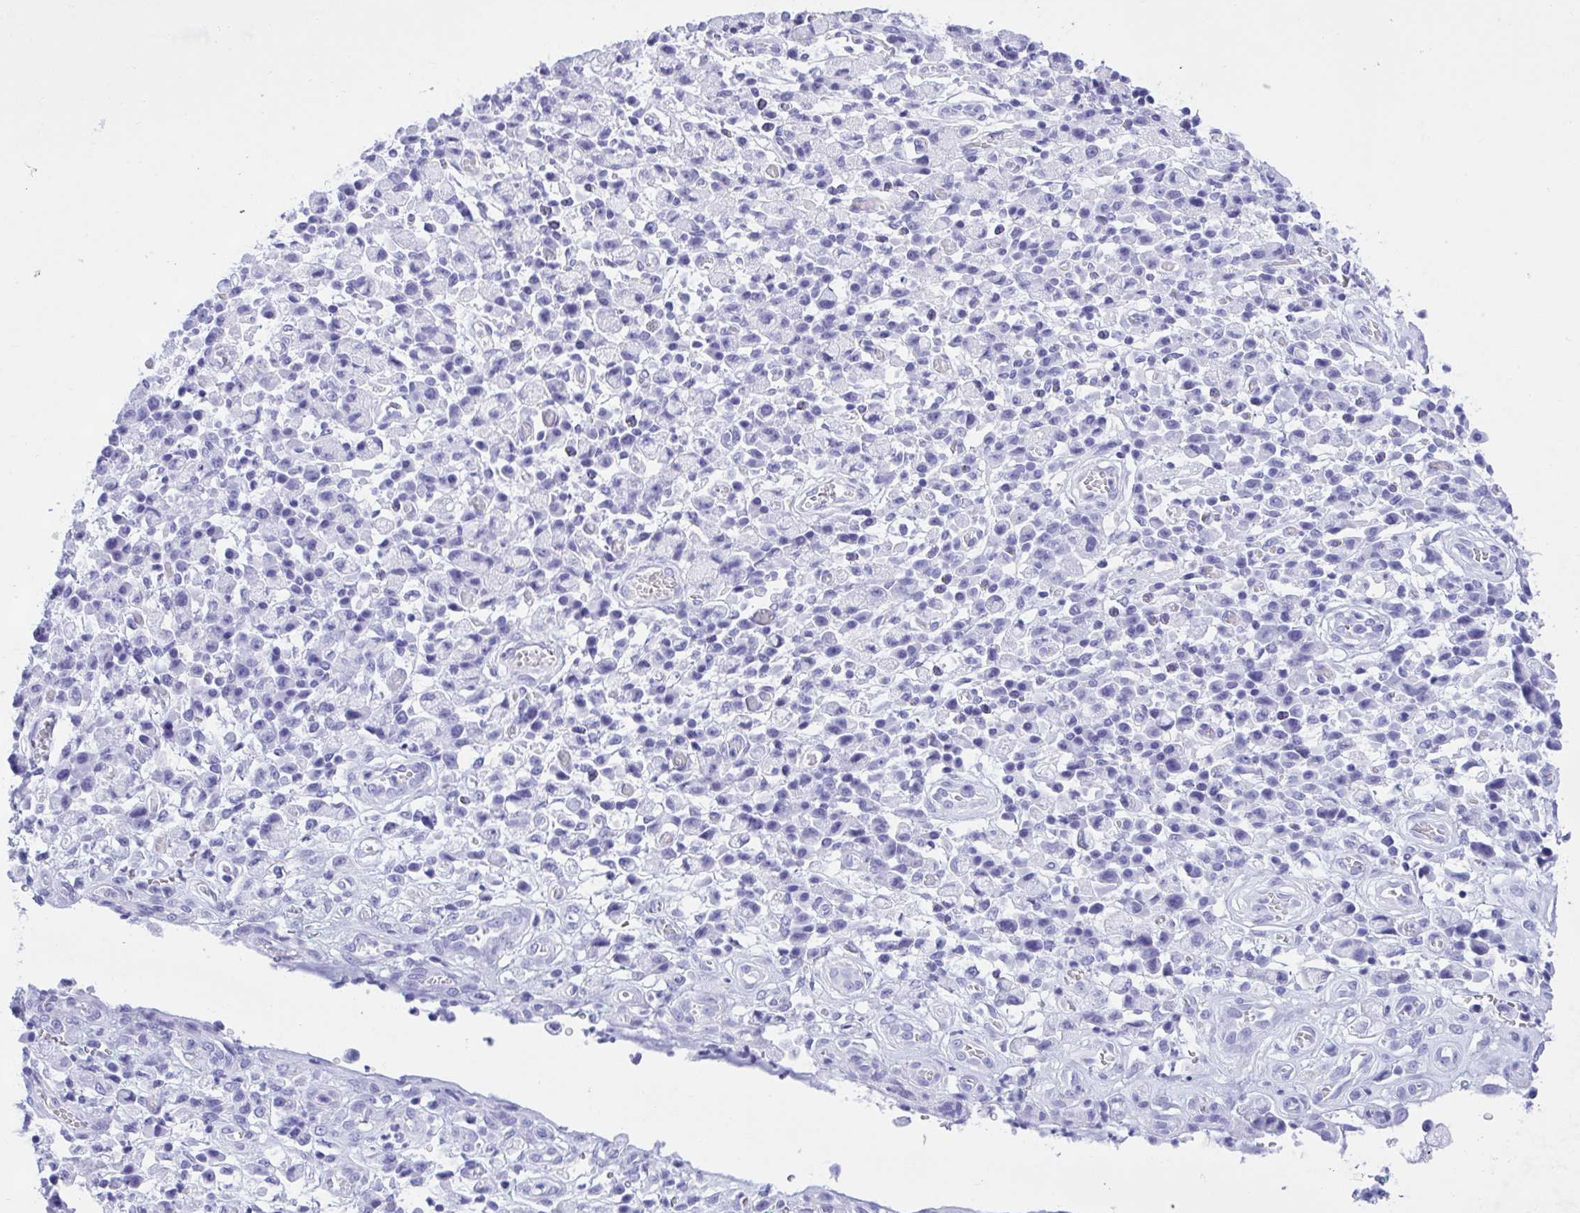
{"staining": {"intensity": "negative", "quantity": "none", "location": "none"}, "tissue": "stomach cancer", "cell_type": "Tumor cells", "image_type": "cancer", "snomed": [{"axis": "morphology", "description": "Adenocarcinoma, NOS"}, {"axis": "topography", "description": "Stomach"}], "caption": "Immunohistochemistry (IHC) image of stomach adenocarcinoma stained for a protein (brown), which shows no staining in tumor cells.", "gene": "THOP1", "patient": {"sex": "male", "age": 77}}